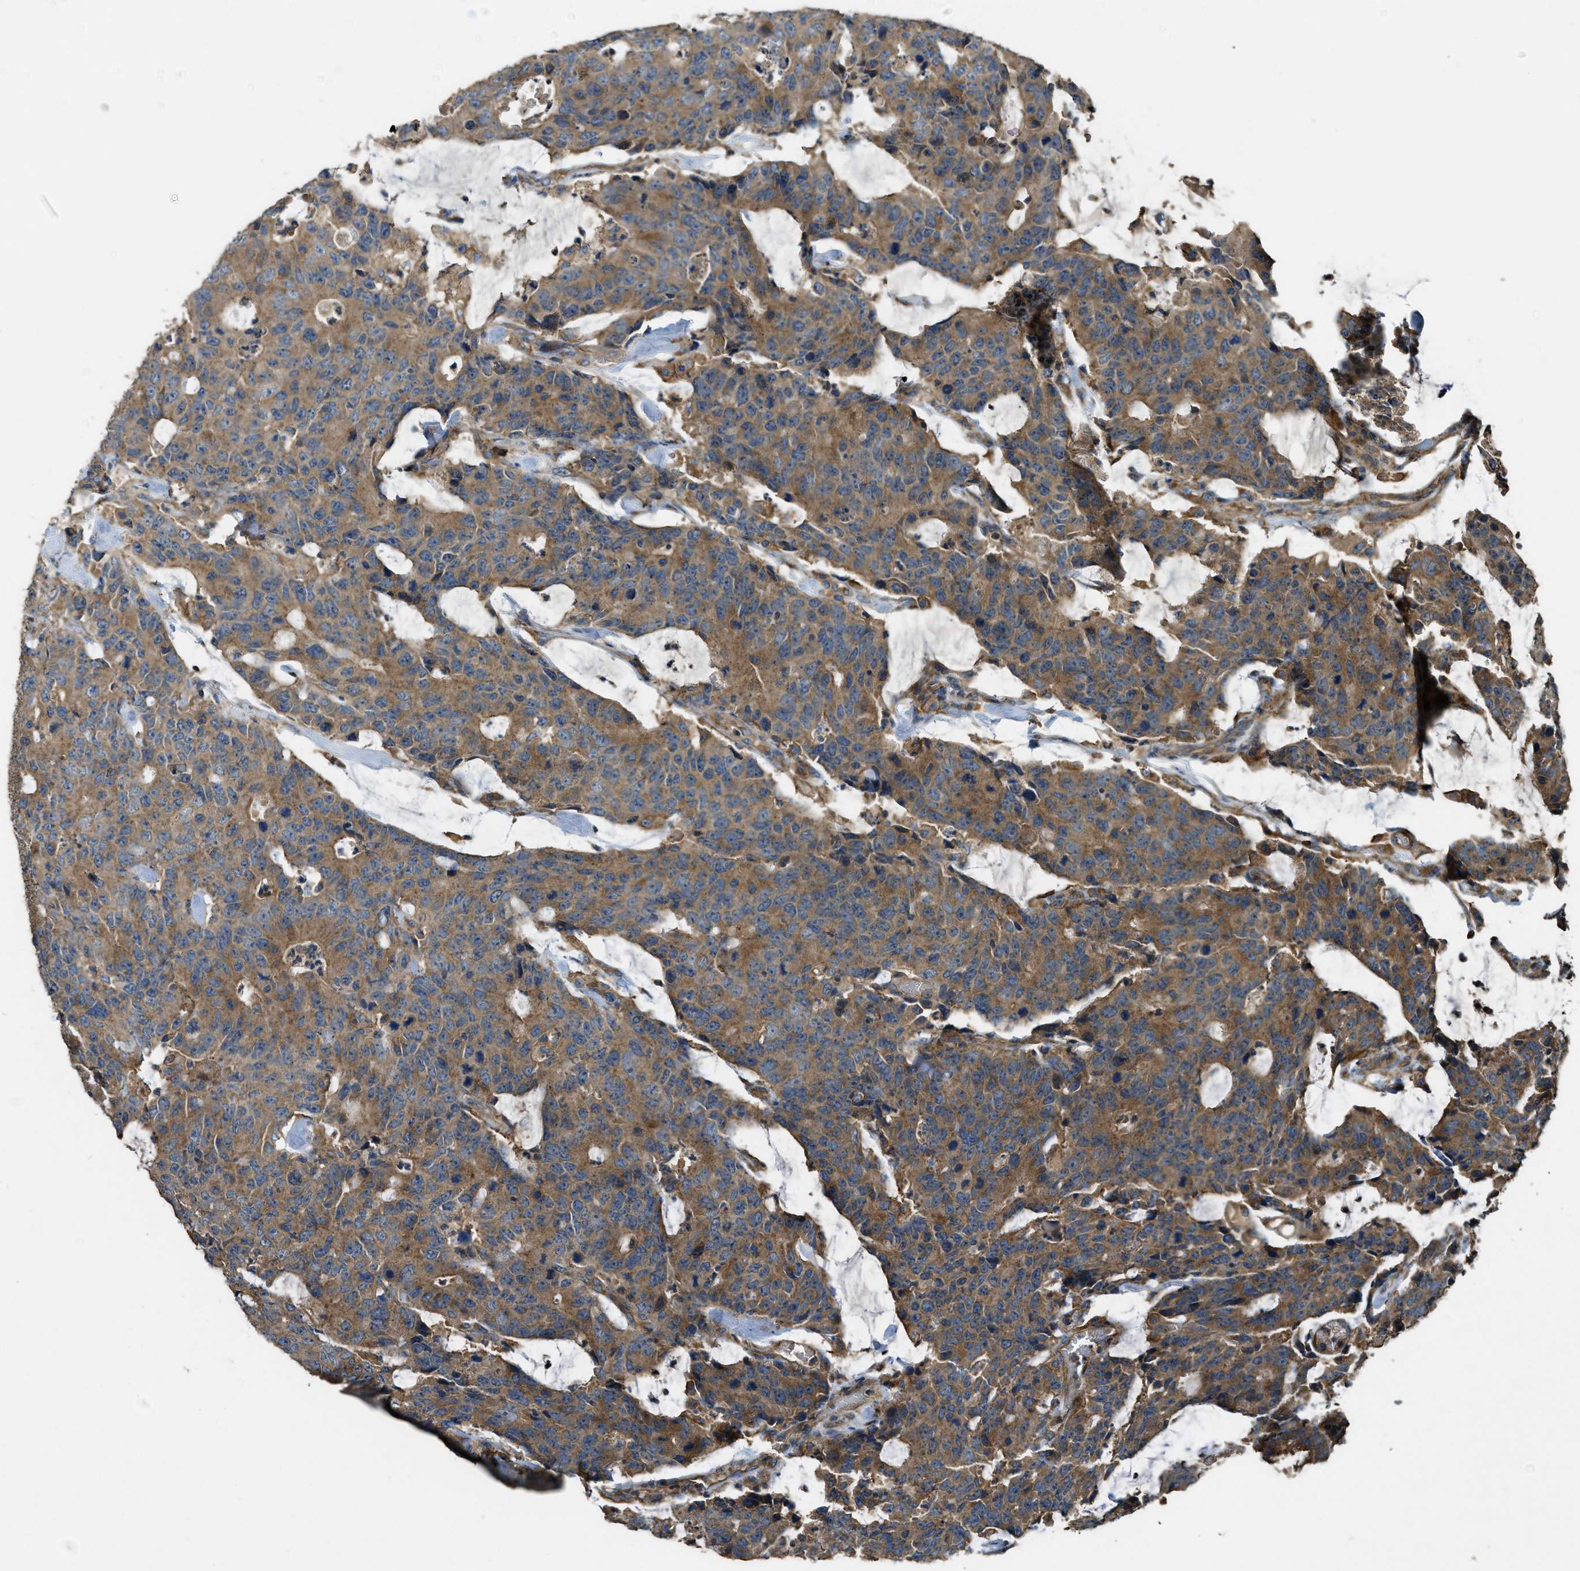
{"staining": {"intensity": "moderate", "quantity": ">75%", "location": "cytoplasmic/membranous"}, "tissue": "colorectal cancer", "cell_type": "Tumor cells", "image_type": "cancer", "snomed": [{"axis": "morphology", "description": "Adenocarcinoma, NOS"}, {"axis": "topography", "description": "Colon"}], "caption": "Colorectal cancer stained for a protein demonstrates moderate cytoplasmic/membranous positivity in tumor cells.", "gene": "MAP3K8", "patient": {"sex": "female", "age": 86}}